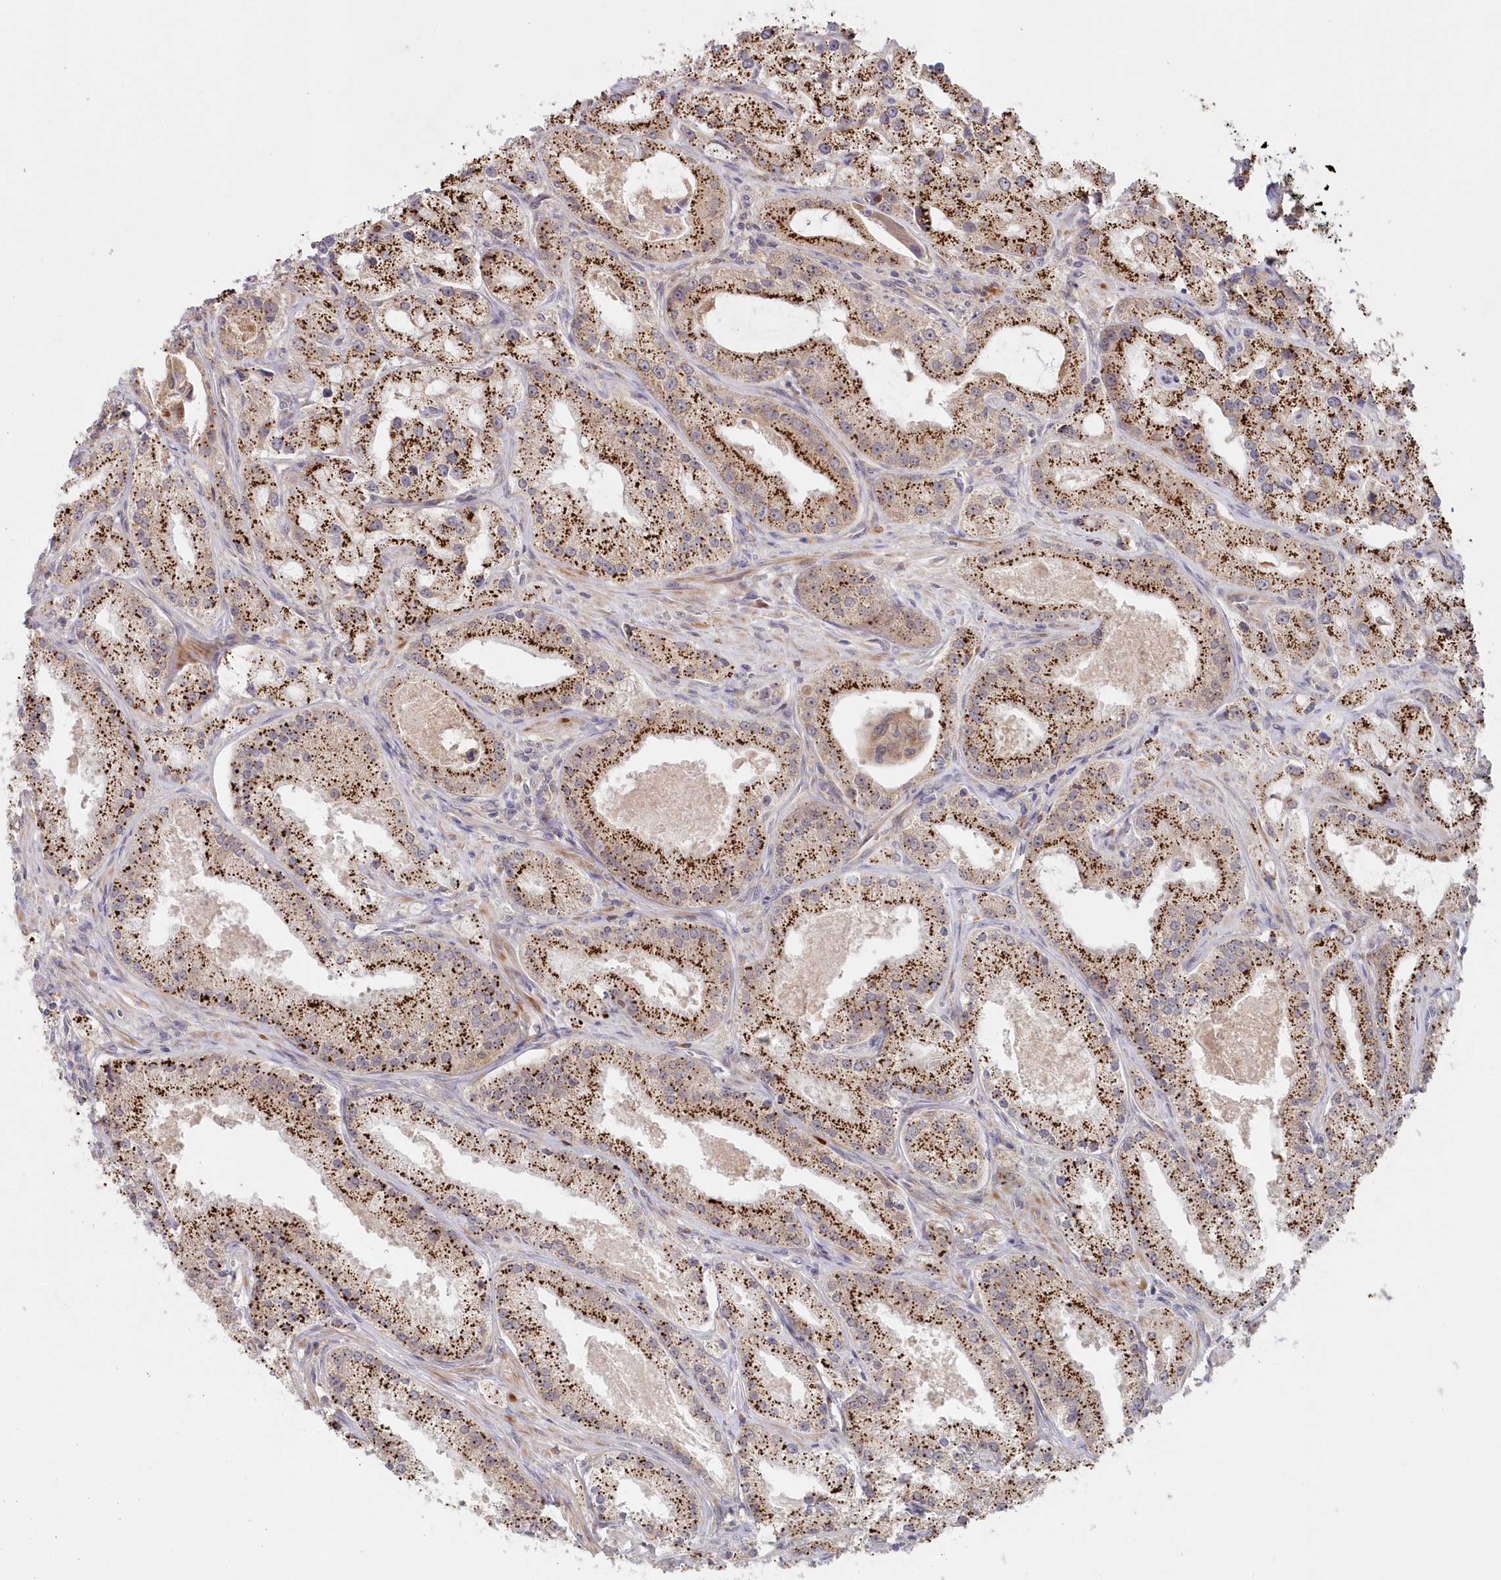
{"staining": {"intensity": "strong", "quantity": ">75%", "location": "cytoplasmic/membranous"}, "tissue": "prostate cancer", "cell_type": "Tumor cells", "image_type": "cancer", "snomed": [{"axis": "morphology", "description": "Adenocarcinoma, Low grade"}, {"axis": "topography", "description": "Prostate"}], "caption": "High-magnification brightfield microscopy of prostate low-grade adenocarcinoma stained with DAB (brown) and counterstained with hematoxylin (blue). tumor cells exhibit strong cytoplasmic/membranous staining is appreciated in about>75% of cells.", "gene": "GBE1", "patient": {"sex": "male", "age": 69}}